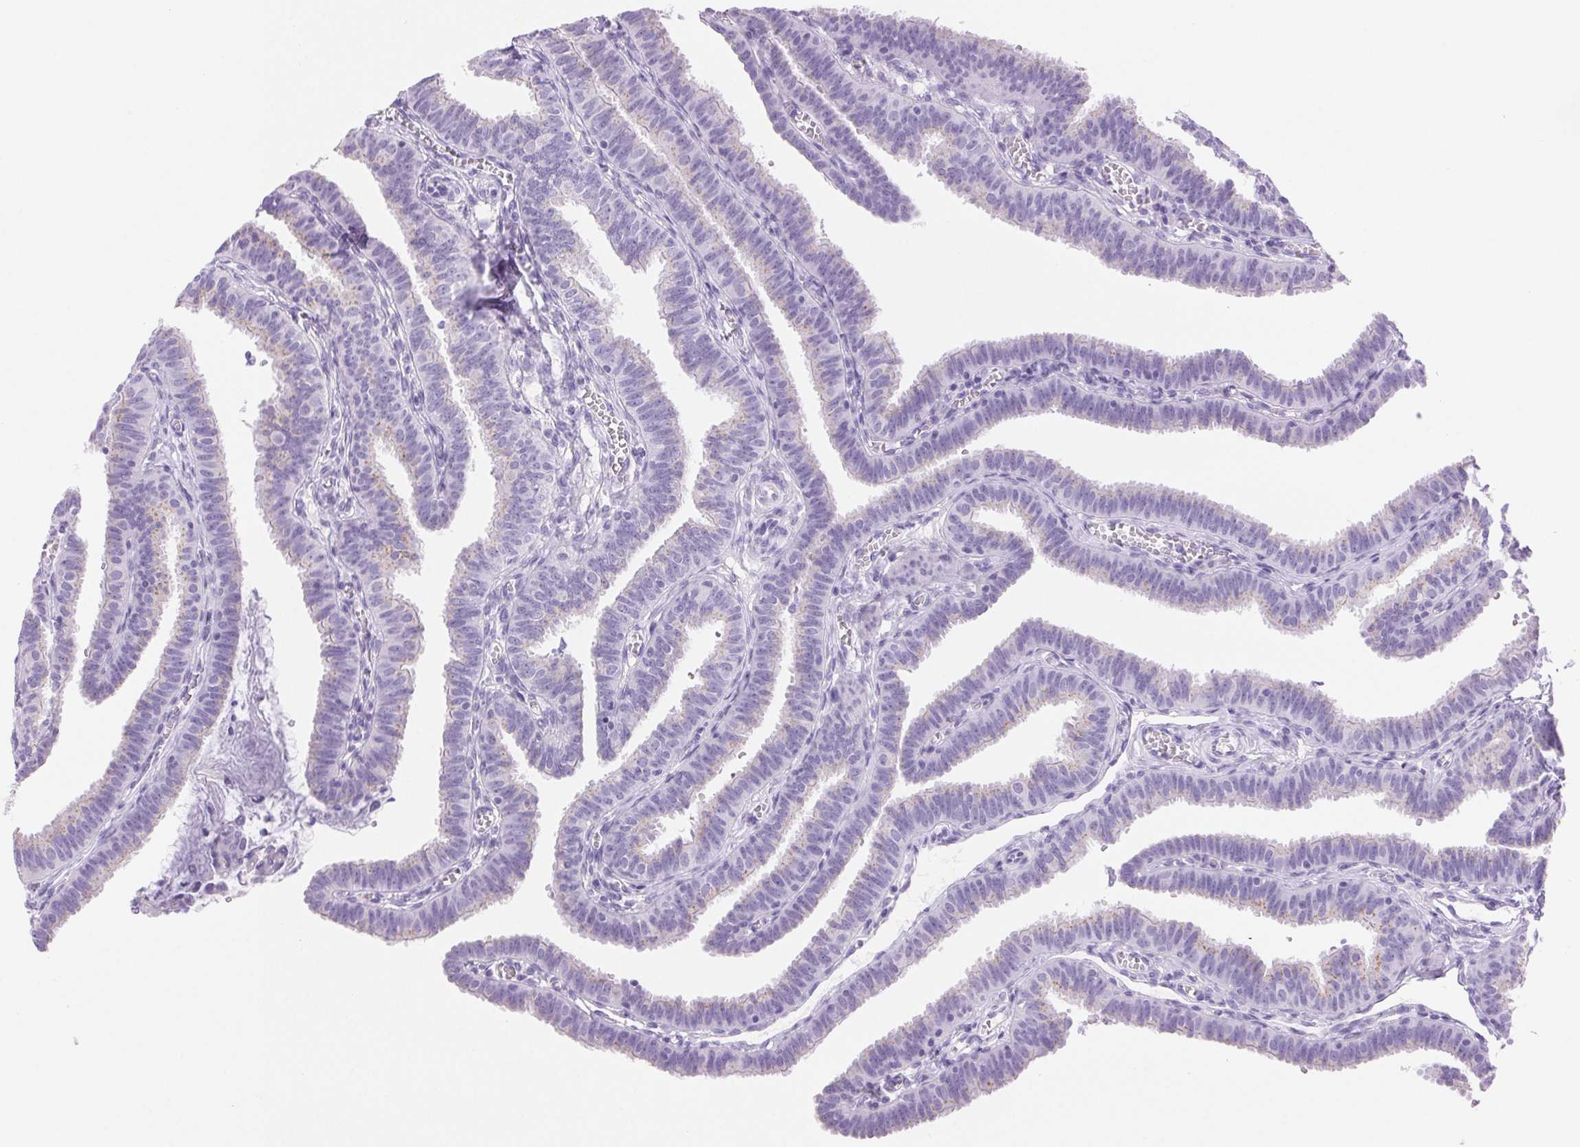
{"staining": {"intensity": "negative", "quantity": "none", "location": "none"}, "tissue": "fallopian tube", "cell_type": "Glandular cells", "image_type": "normal", "snomed": [{"axis": "morphology", "description": "Normal tissue, NOS"}, {"axis": "topography", "description": "Fallopian tube"}], "caption": "Immunohistochemistry (IHC) histopathology image of benign fallopian tube: human fallopian tube stained with DAB (3,3'-diaminobenzidine) reveals no significant protein positivity in glandular cells.", "gene": "SERPINB3", "patient": {"sex": "female", "age": 25}}